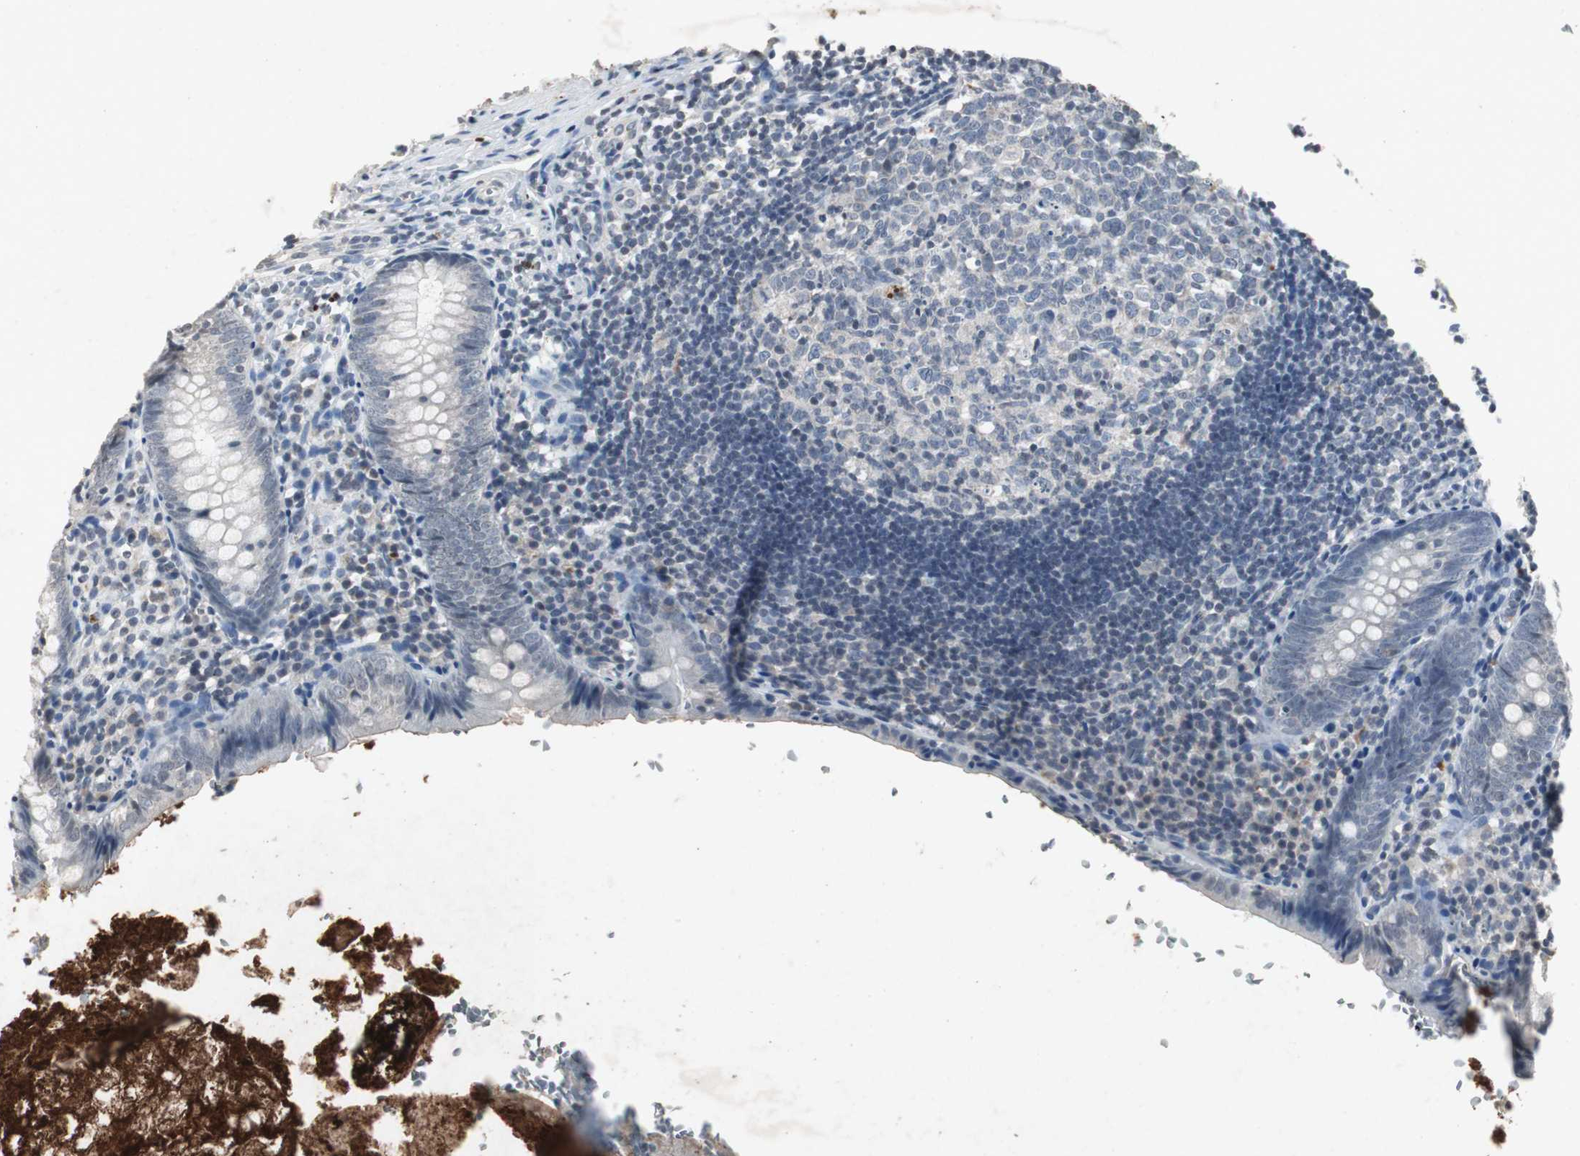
{"staining": {"intensity": "negative", "quantity": "none", "location": "none"}, "tissue": "appendix", "cell_type": "Glandular cells", "image_type": "normal", "snomed": [{"axis": "morphology", "description": "Normal tissue, NOS"}, {"axis": "topography", "description": "Appendix"}], "caption": "DAB immunohistochemical staining of benign appendix shows no significant positivity in glandular cells.", "gene": "ADNP2", "patient": {"sex": "female", "age": 10}}